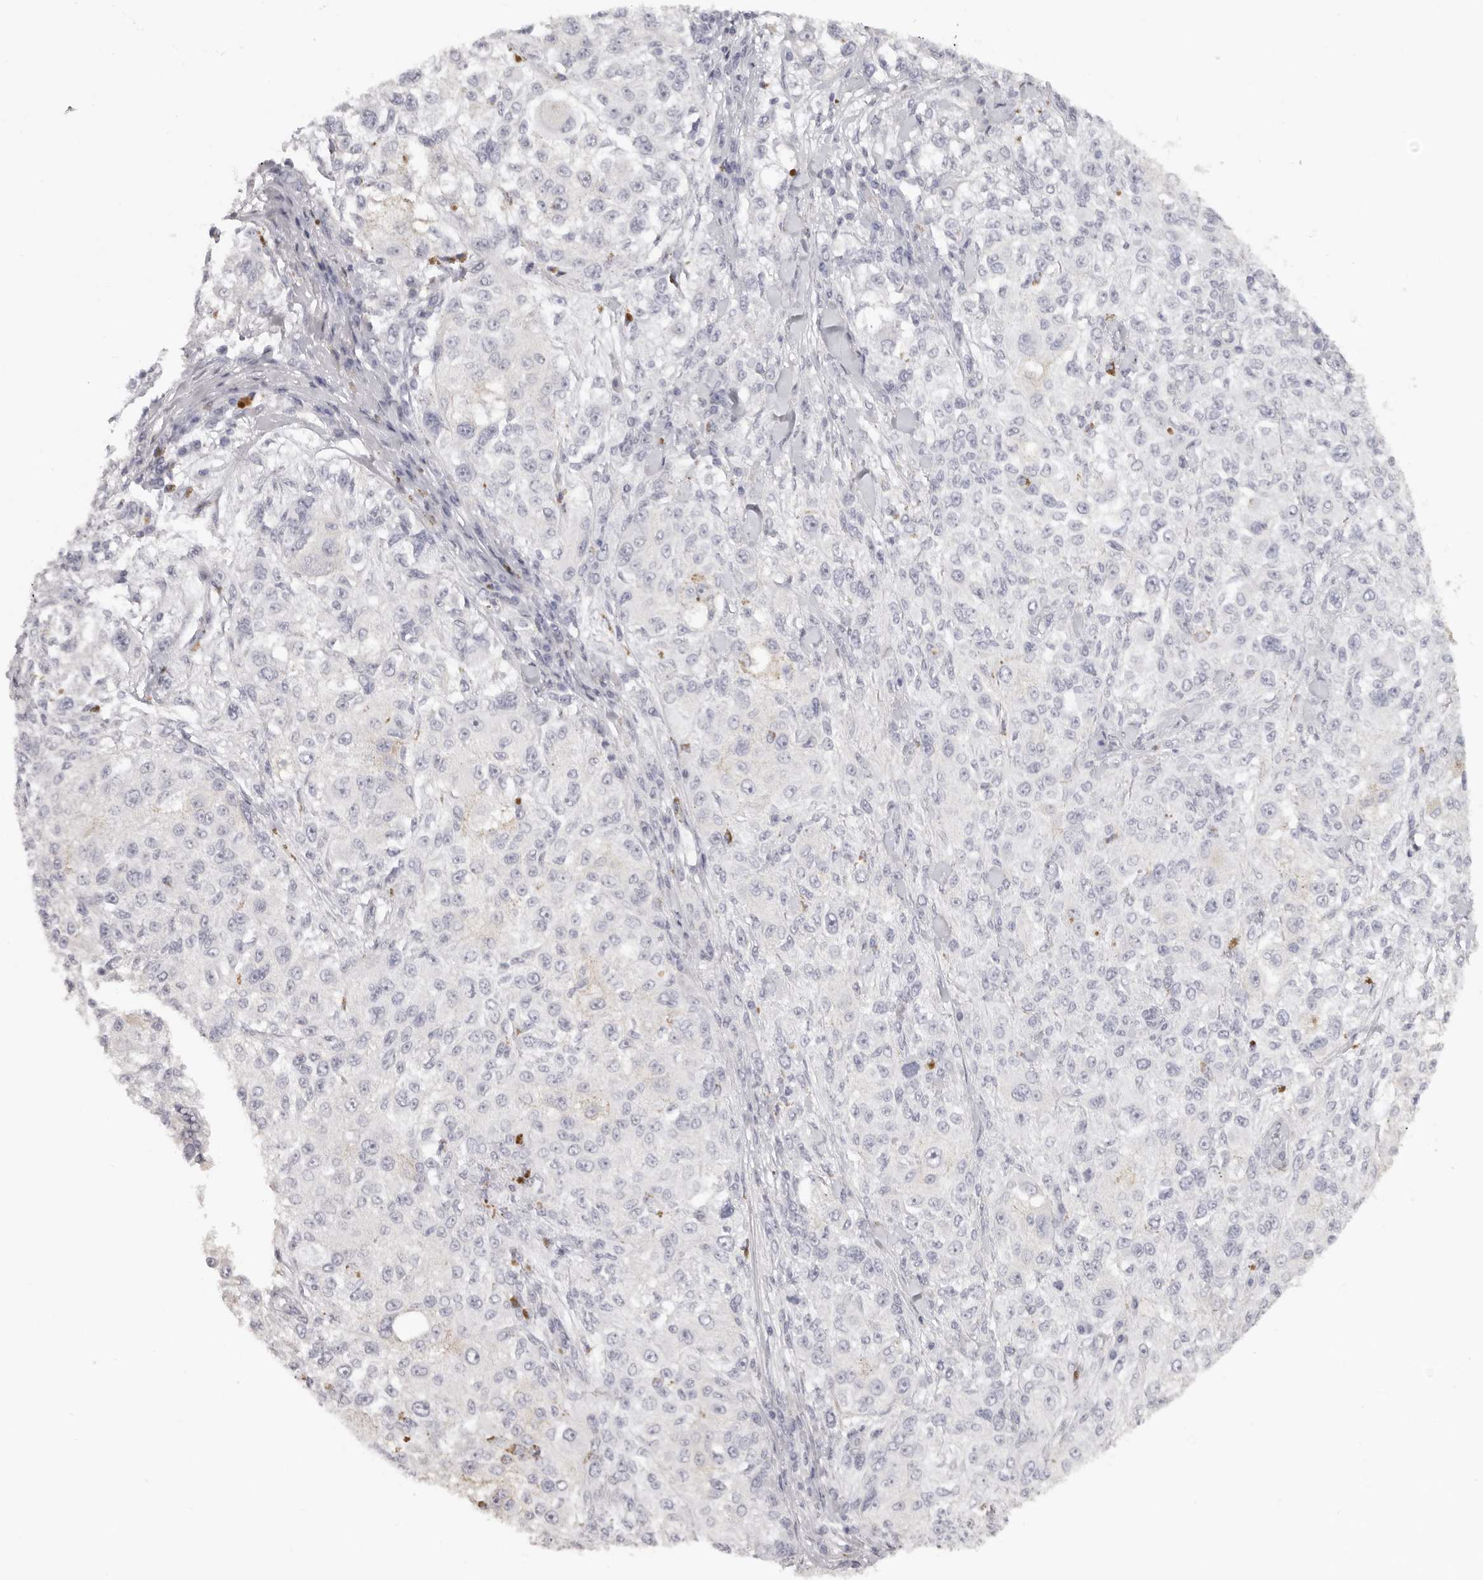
{"staining": {"intensity": "negative", "quantity": "none", "location": "none"}, "tissue": "melanoma", "cell_type": "Tumor cells", "image_type": "cancer", "snomed": [{"axis": "morphology", "description": "Necrosis, NOS"}, {"axis": "morphology", "description": "Malignant melanoma, NOS"}, {"axis": "topography", "description": "Skin"}], "caption": "Immunohistochemistry histopathology image of neoplastic tissue: malignant melanoma stained with DAB shows no significant protein staining in tumor cells. Brightfield microscopy of IHC stained with DAB (3,3'-diaminobenzidine) (brown) and hematoxylin (blue), captured at high magnification.", "gene": "RXFP1", "patient": {"sex": "female", "age": 87}}